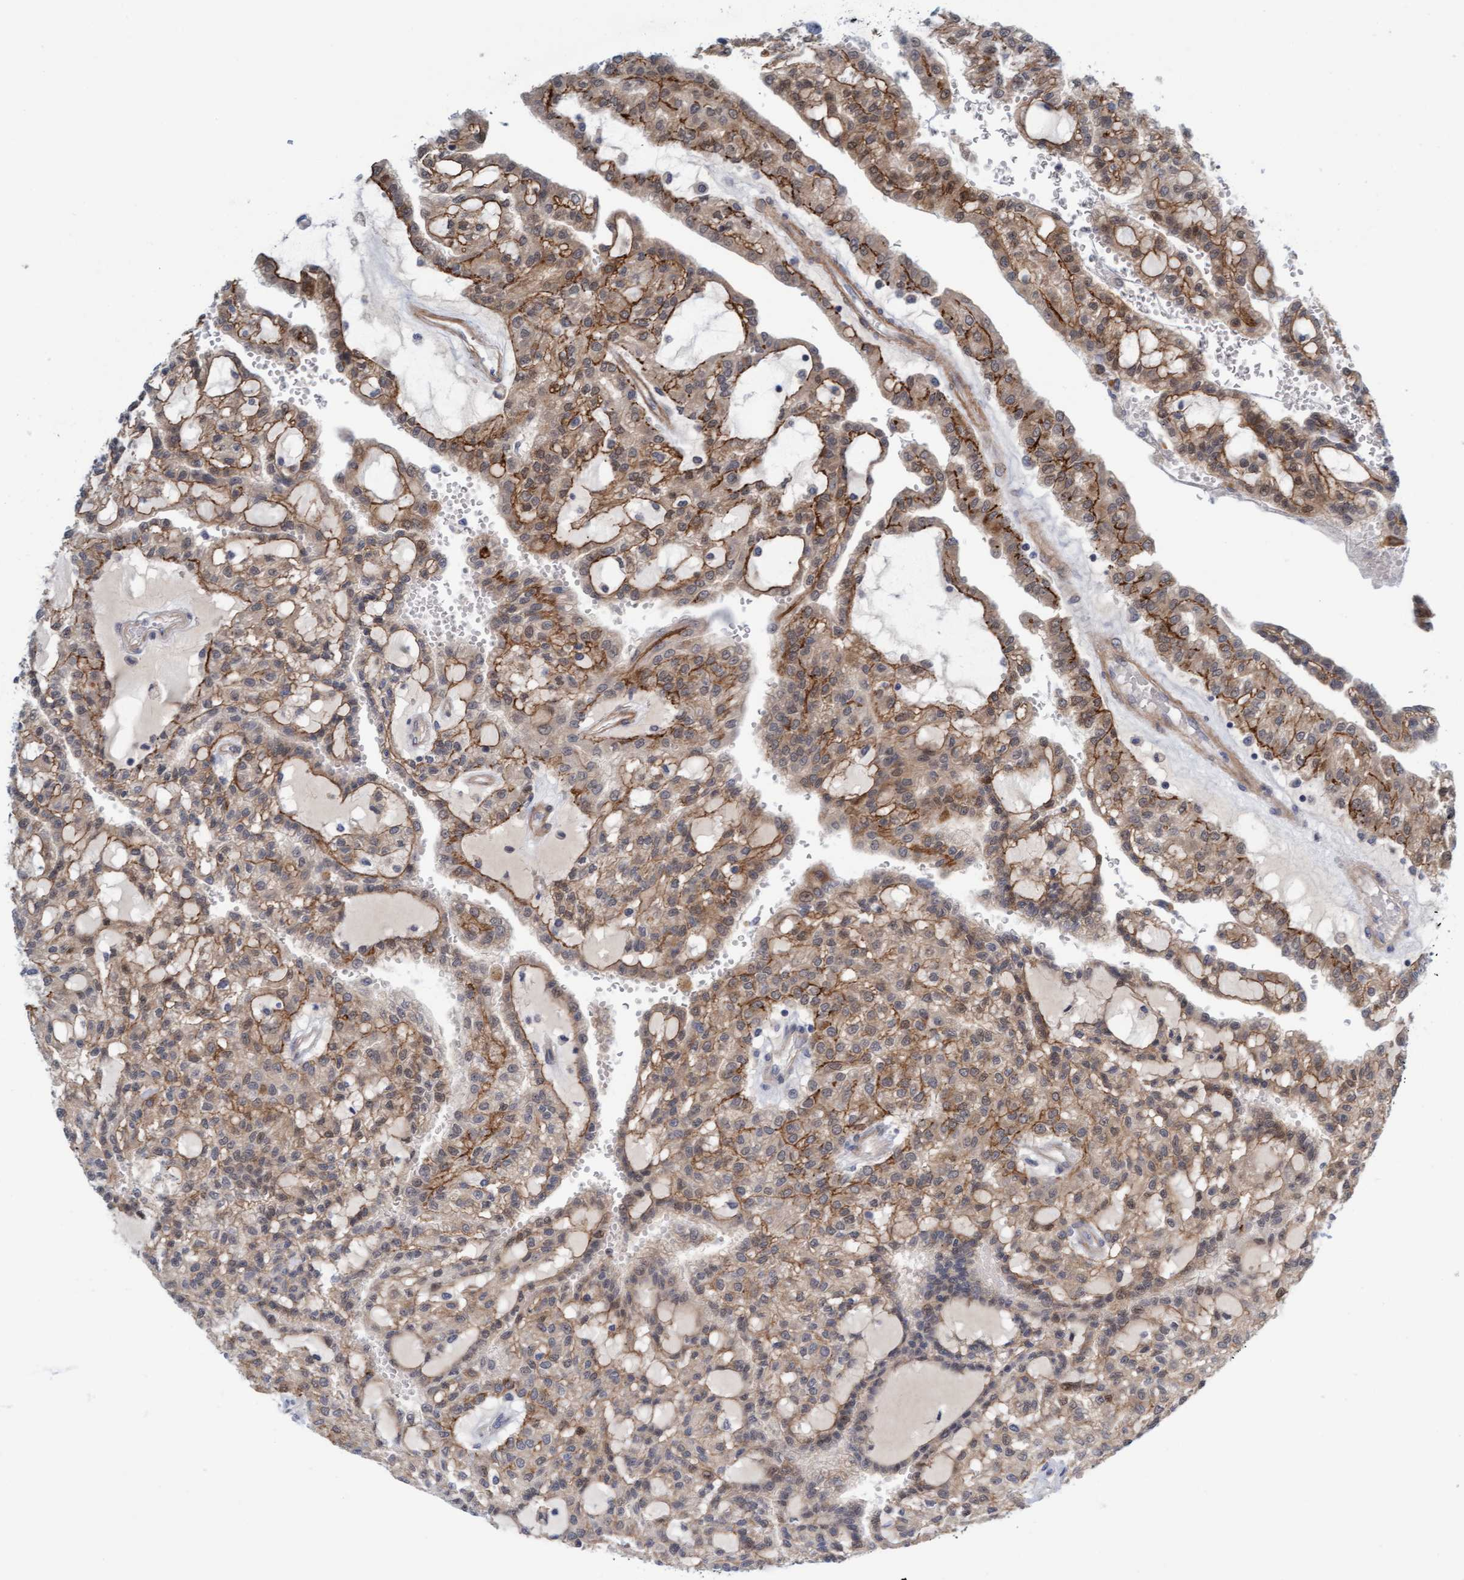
{"staining": {"intensity": "moderate", "quantity": ">75%", "location": "cytoplasmic/membranous"}, "tissue": "renal cancer", "cell_type": "Tumor cells", "image_type": "cancer", "snomed": [{"axis": "morphology", "description": "Adenocarcinoma, NOS"}, {"axis": "topography", "description": "Kidney"}], "caption": "About >75% of tumor cells in human renal cancer reveal moderate cytoplasmic/membranous protein staining as visualized by brown immunohistochemical staining.", "gene": "TSTD2", "patient": {"sex": "male", "age": 63}}